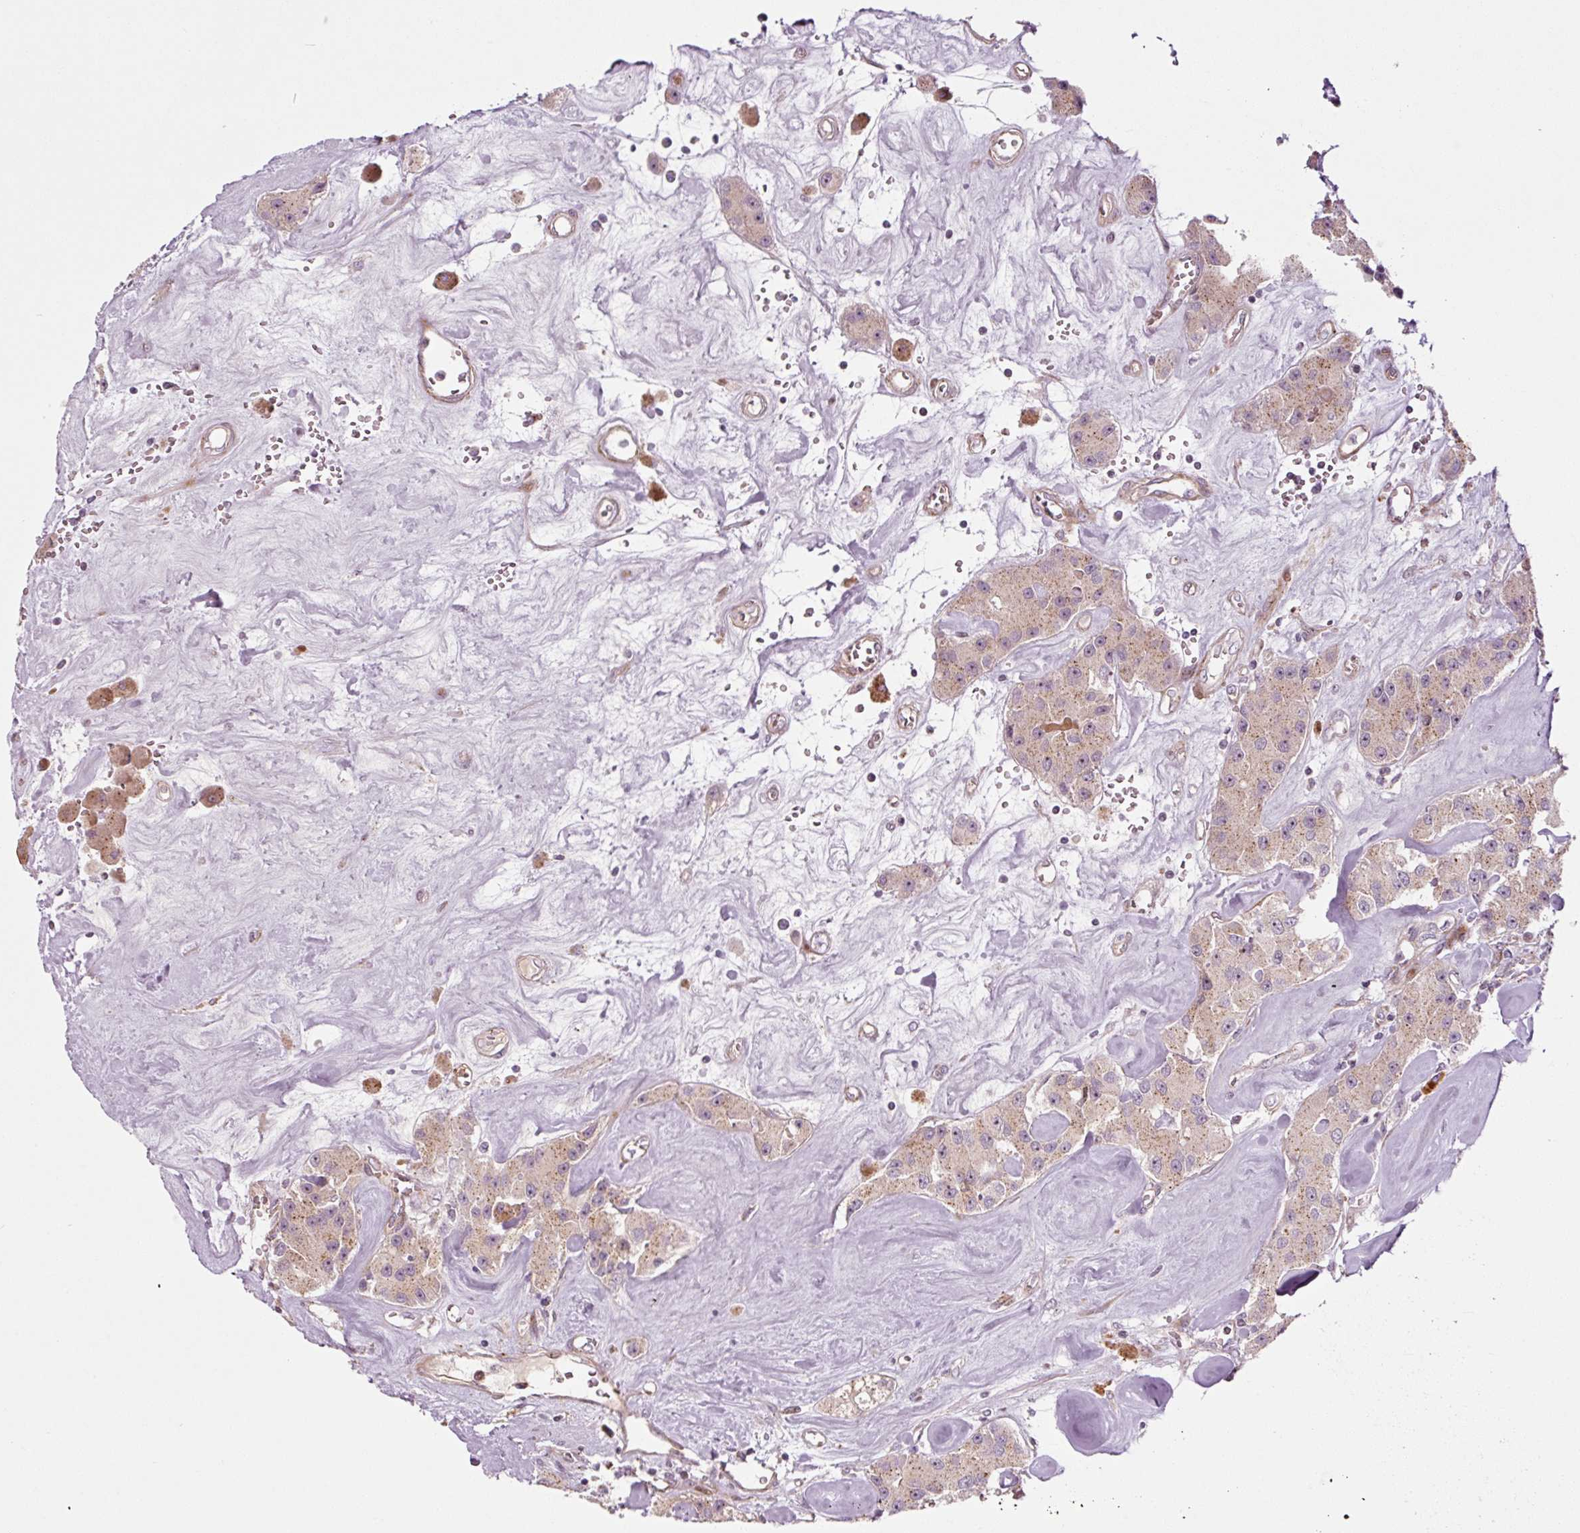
{"staining": {"intensity": "weak", "quantity": ">75%", "location": "cytoplasmic/membranous"}, "tissue": "carcinoid", "cell_type": "Tumor cells", "image_type": "cancer", "snomed": [{"axis": "morphology", "description": "Carcinoid, malignant, NOS"}, {"axis": "topography", "description": "Pancreas"}], "caption": "Tumor cells reveal low levels of weak cytoplasmic/membranous staining in approximately >75% of cells in human malignant carcinoid.", "gene": "ANKRD20A1", "patient": {"sex": "male", "age": 41}}